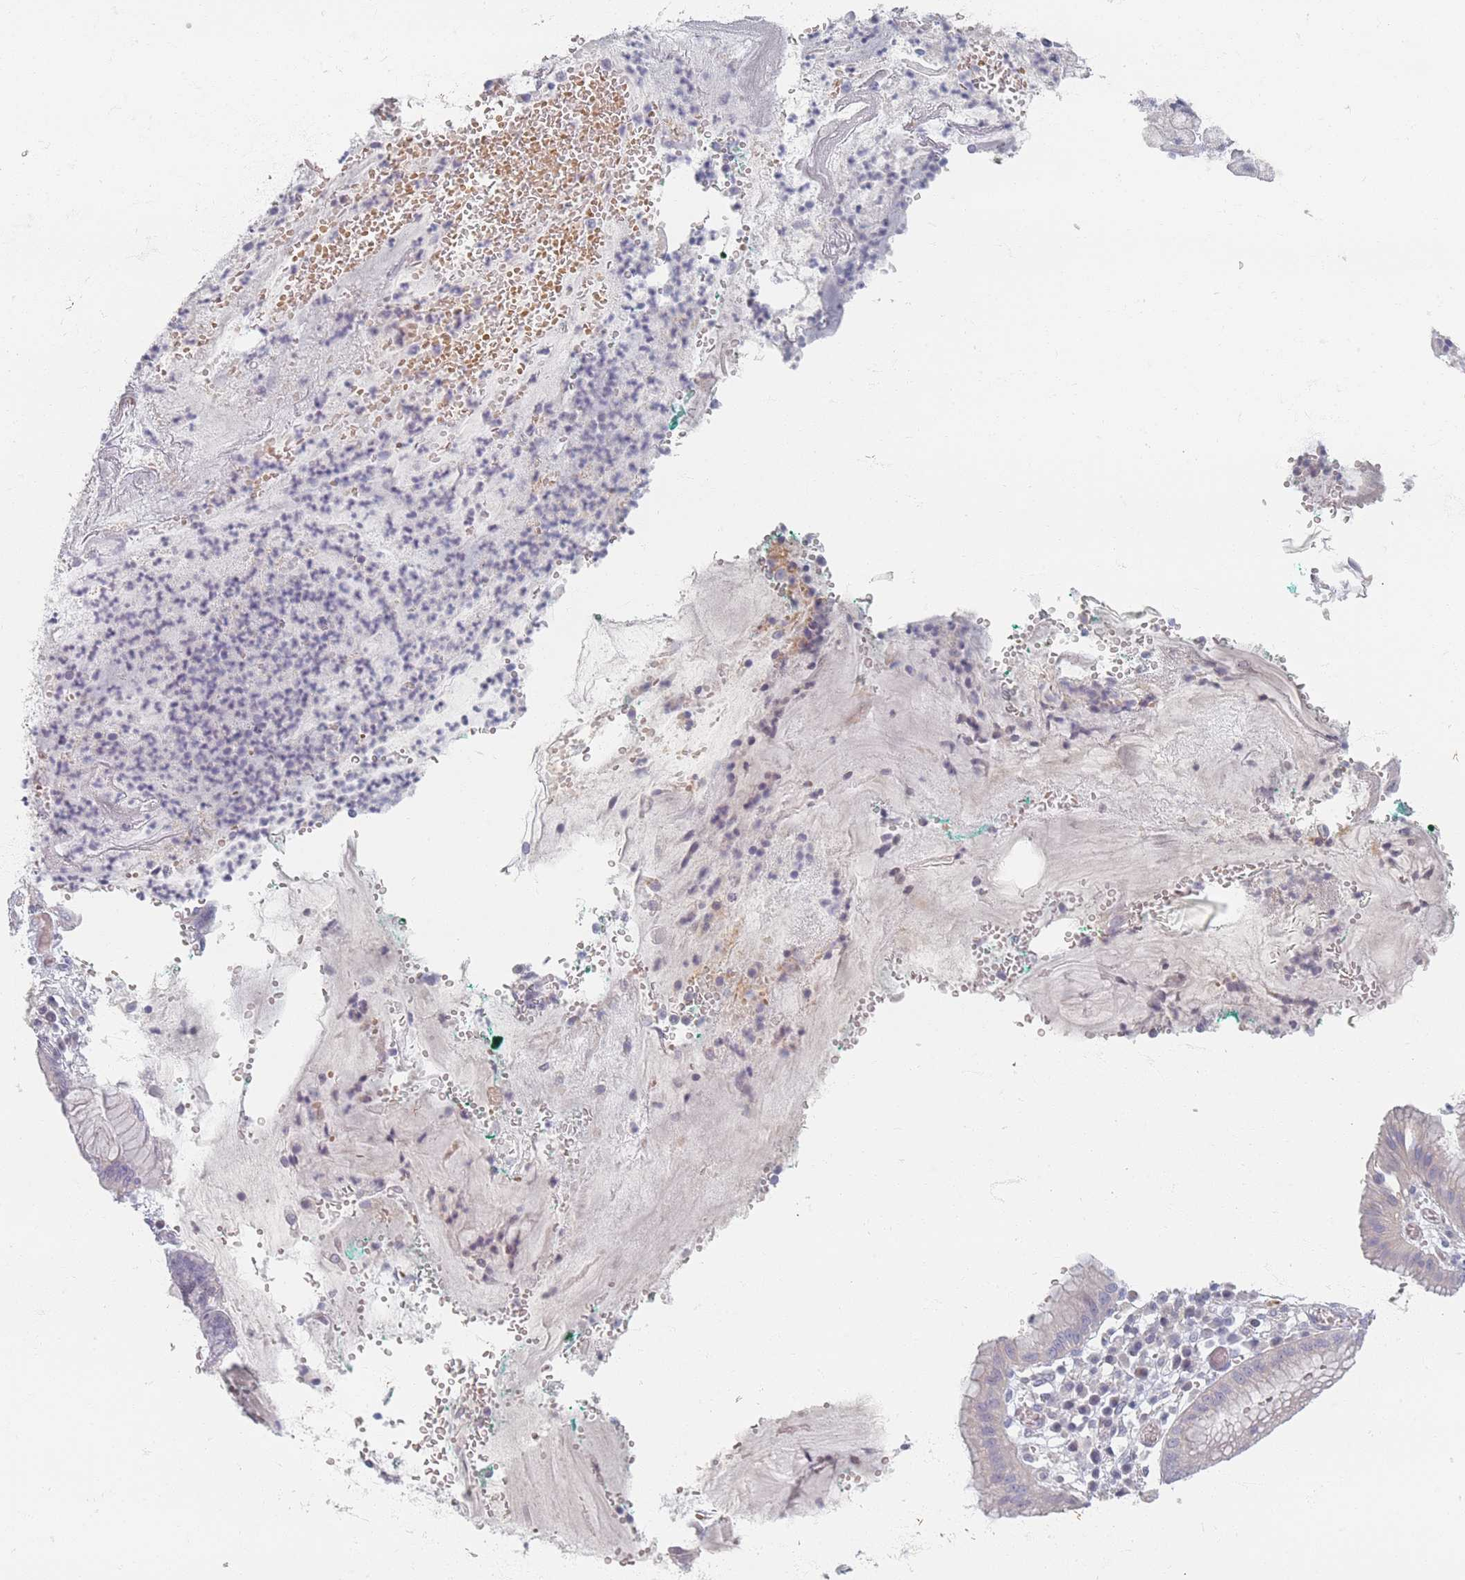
{"staining": {"intensity": "negative", "quantity": "none", "location": "none"}, "tissue": "stomach cancer", "cell_type": "Tumor cells", "image_type": "cancer", "snomed": [{"axis": "morphology", "description": "Adenocarcinoma, NOS"}, {"axis": "topography", "description": "Stomach"}], "caption": "This image is of adenocarcinoma (stomach) stained with immunohistochemistry to label a protein in brown with the nuclei are counter-stained blue. There is no staining in tumor cells.", "gene": "TMOD1", "patient": {"sex": "male", "age": 77}}